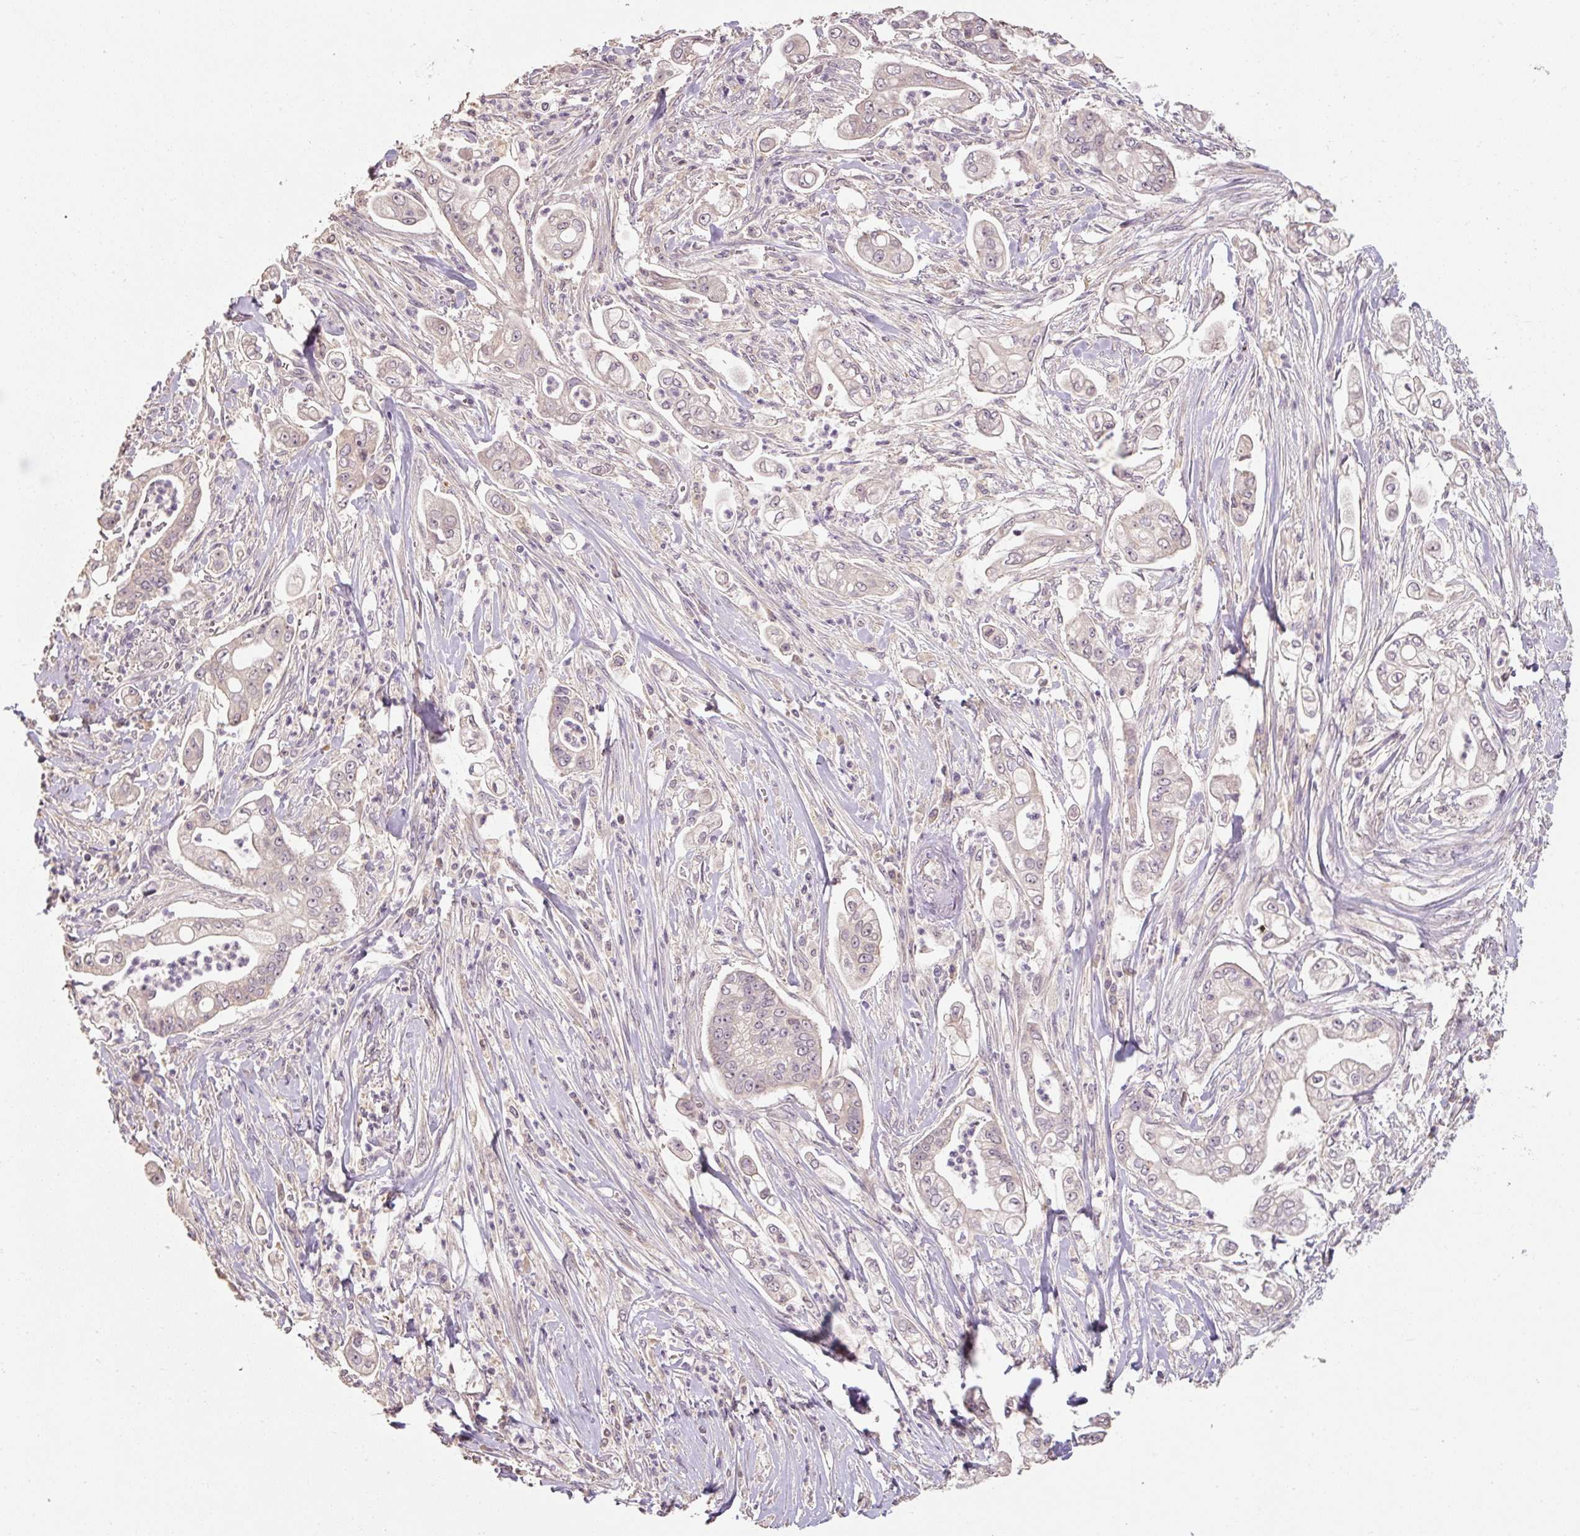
{"staining": {"intensity": "negative", "quantity": "none", "location": "none"}, "tissue": "pancreatic cancer", "cell_type": "Tumor cells", "image_type": "cancer", "snomed": [{"axis": "morphology", "description": "Adenocarcinoma, NOS"}, {"axis": "topography", "description": "Pancreas"}], "caption": "This is an IHC image of human pancreatic adenocarcinoma. There is no staining in tumor cells.", "gene": "CFAP65", "patient": {"sex": "female", "age": 69}}